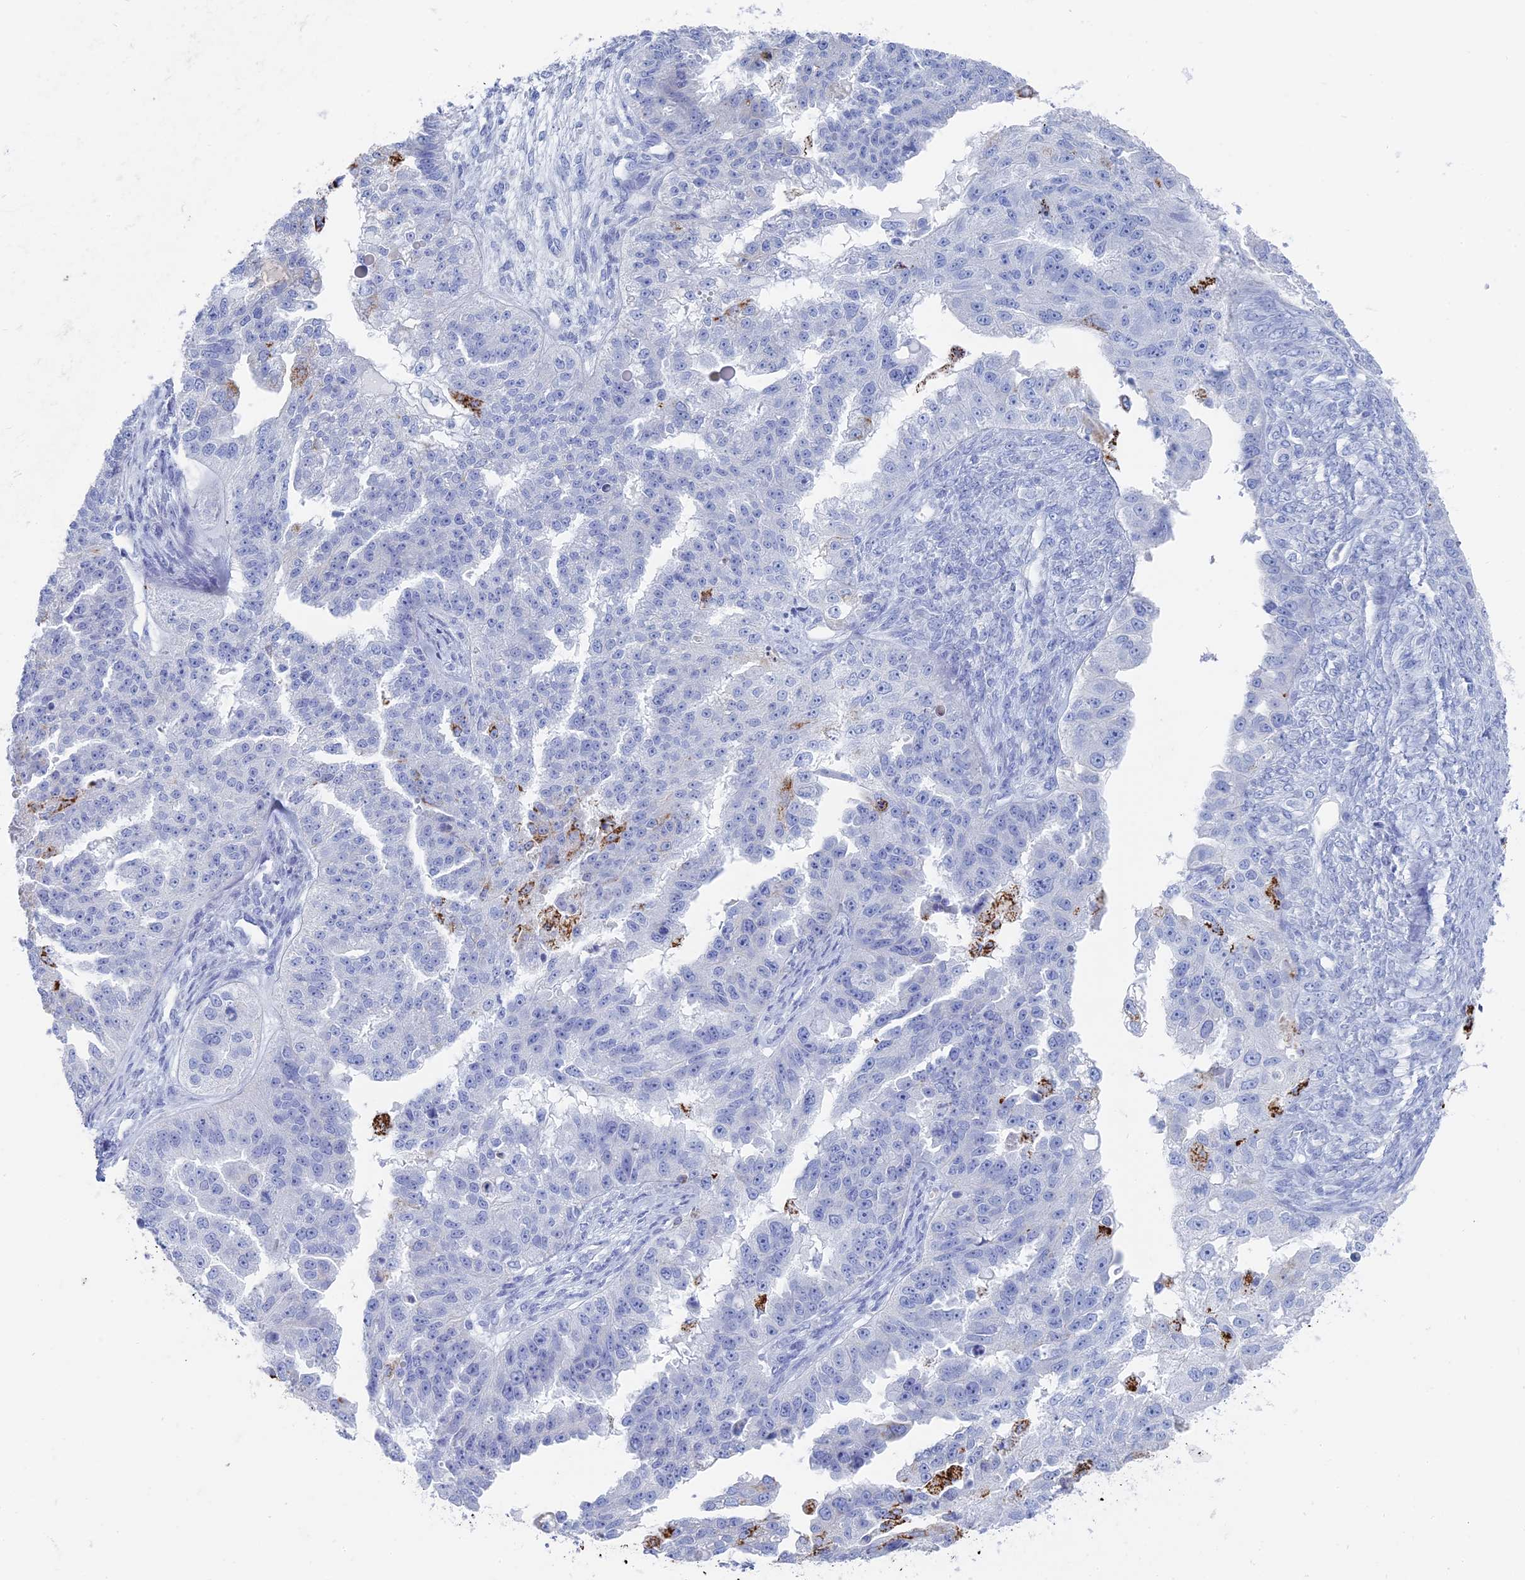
{"staining": {"intensity": "negative", "quantity": "none", "location": "none"}, "tissue": "ovarian cancer", "cell_type": "Tumor cells", "image_type": "cancer", "snomed": [{"axis": "morphology", "description": "Cystadenocarcinoma, serous, NOS"}, {"axis": "topography", "description": "Ovary"}], "caption": "This image is of ovarian cancer (serous cystadenocarcinoma) stained with immunohistochemistry to label a protein in brown with the nuclei are counter-stained blue. There is no positivity in tumor cells.", "gene": "ALMS1", "patient": {"sex": "female", "age": 58}}